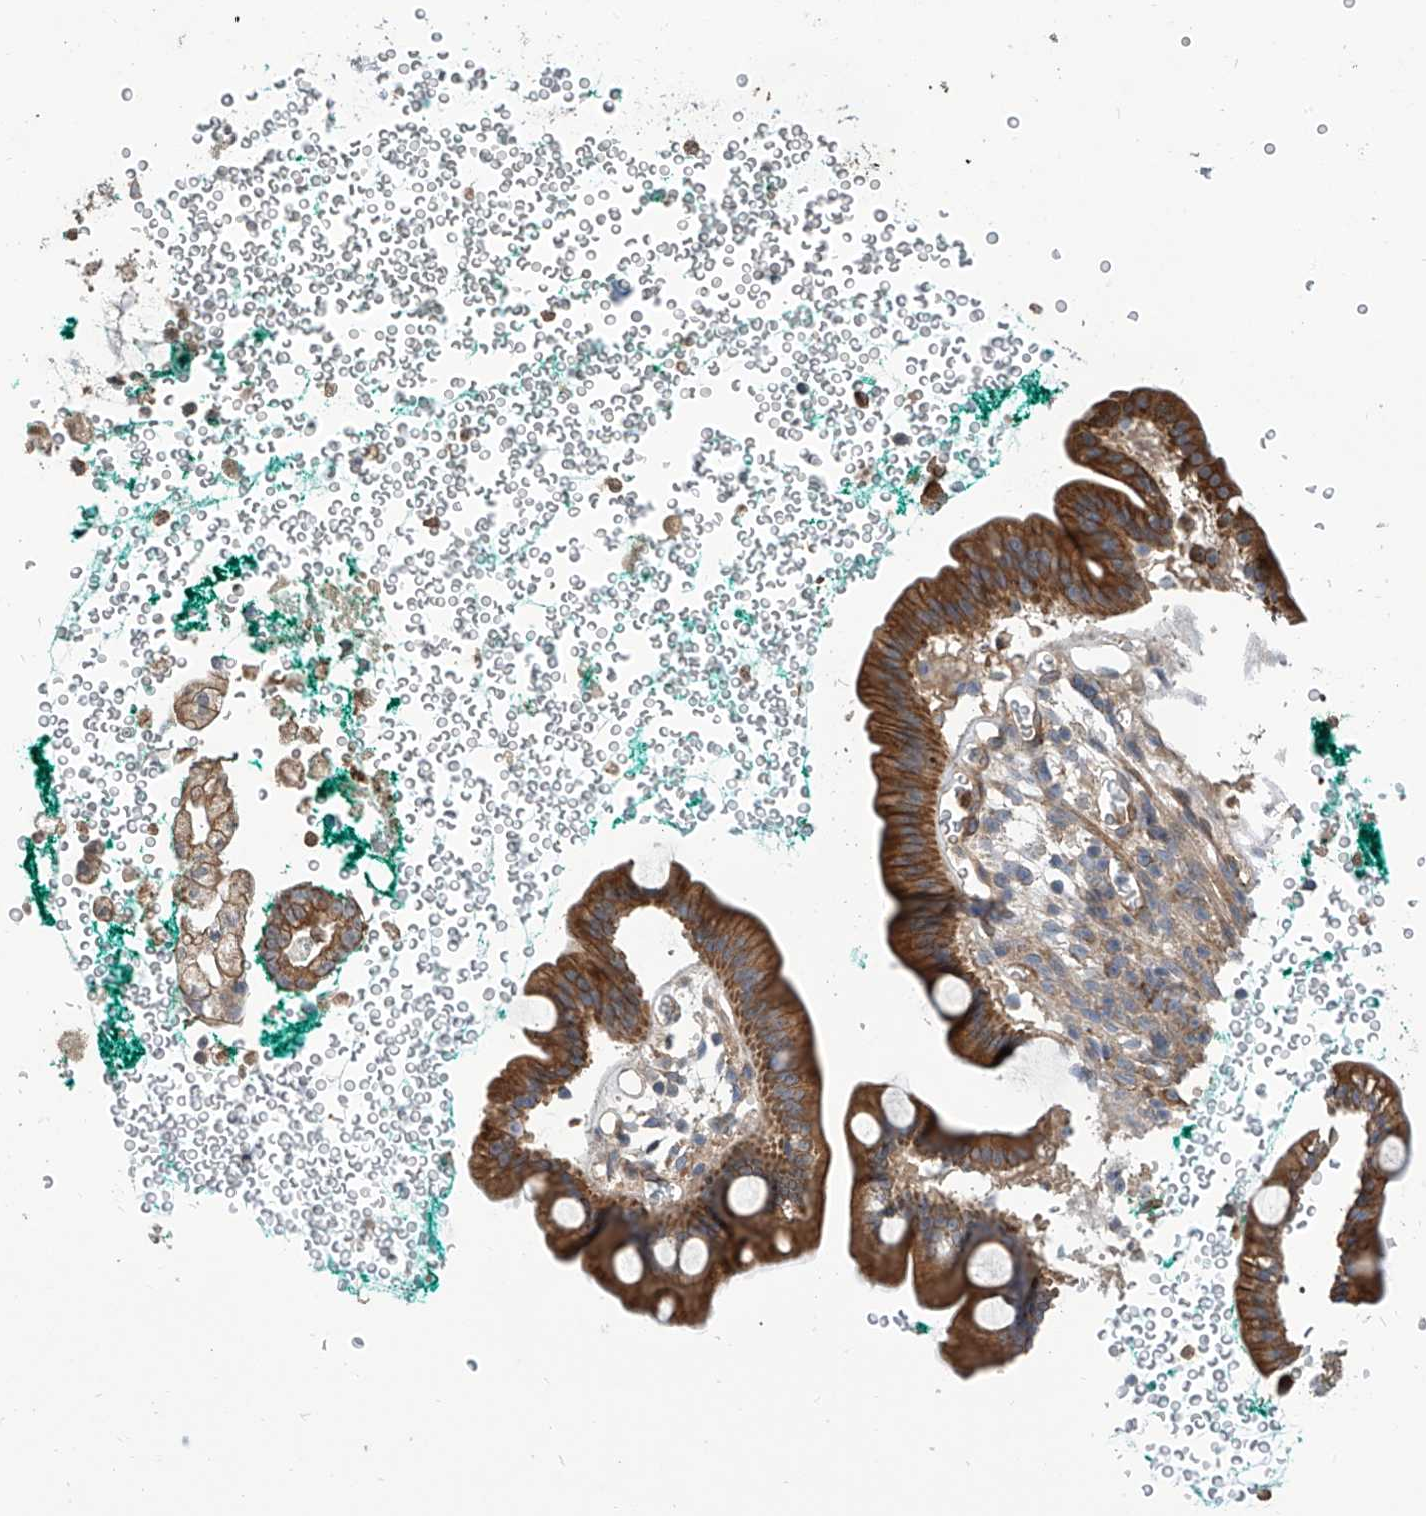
{"staining": {"intensity": "strong", "quantity": ">75%", "location": "cytoplasmic/membranous"}, "tissue": "pancreatic cancer", "cell_type": "Tumor cells", "image_type": "cancer", "snomed": [{"axis": "morphology", "description": "Adenocarcinoma, NOS"}, {"axis": "topography", "description": "Pancreas"}], "caption": "Protein analysis of pancreatic cancer tissue demonstrates strong cytoplasmic/membranous staining in about >75% of tumor cells.", "gene": "EIF2D", "patient": {"sex": "male", "age": 53}}